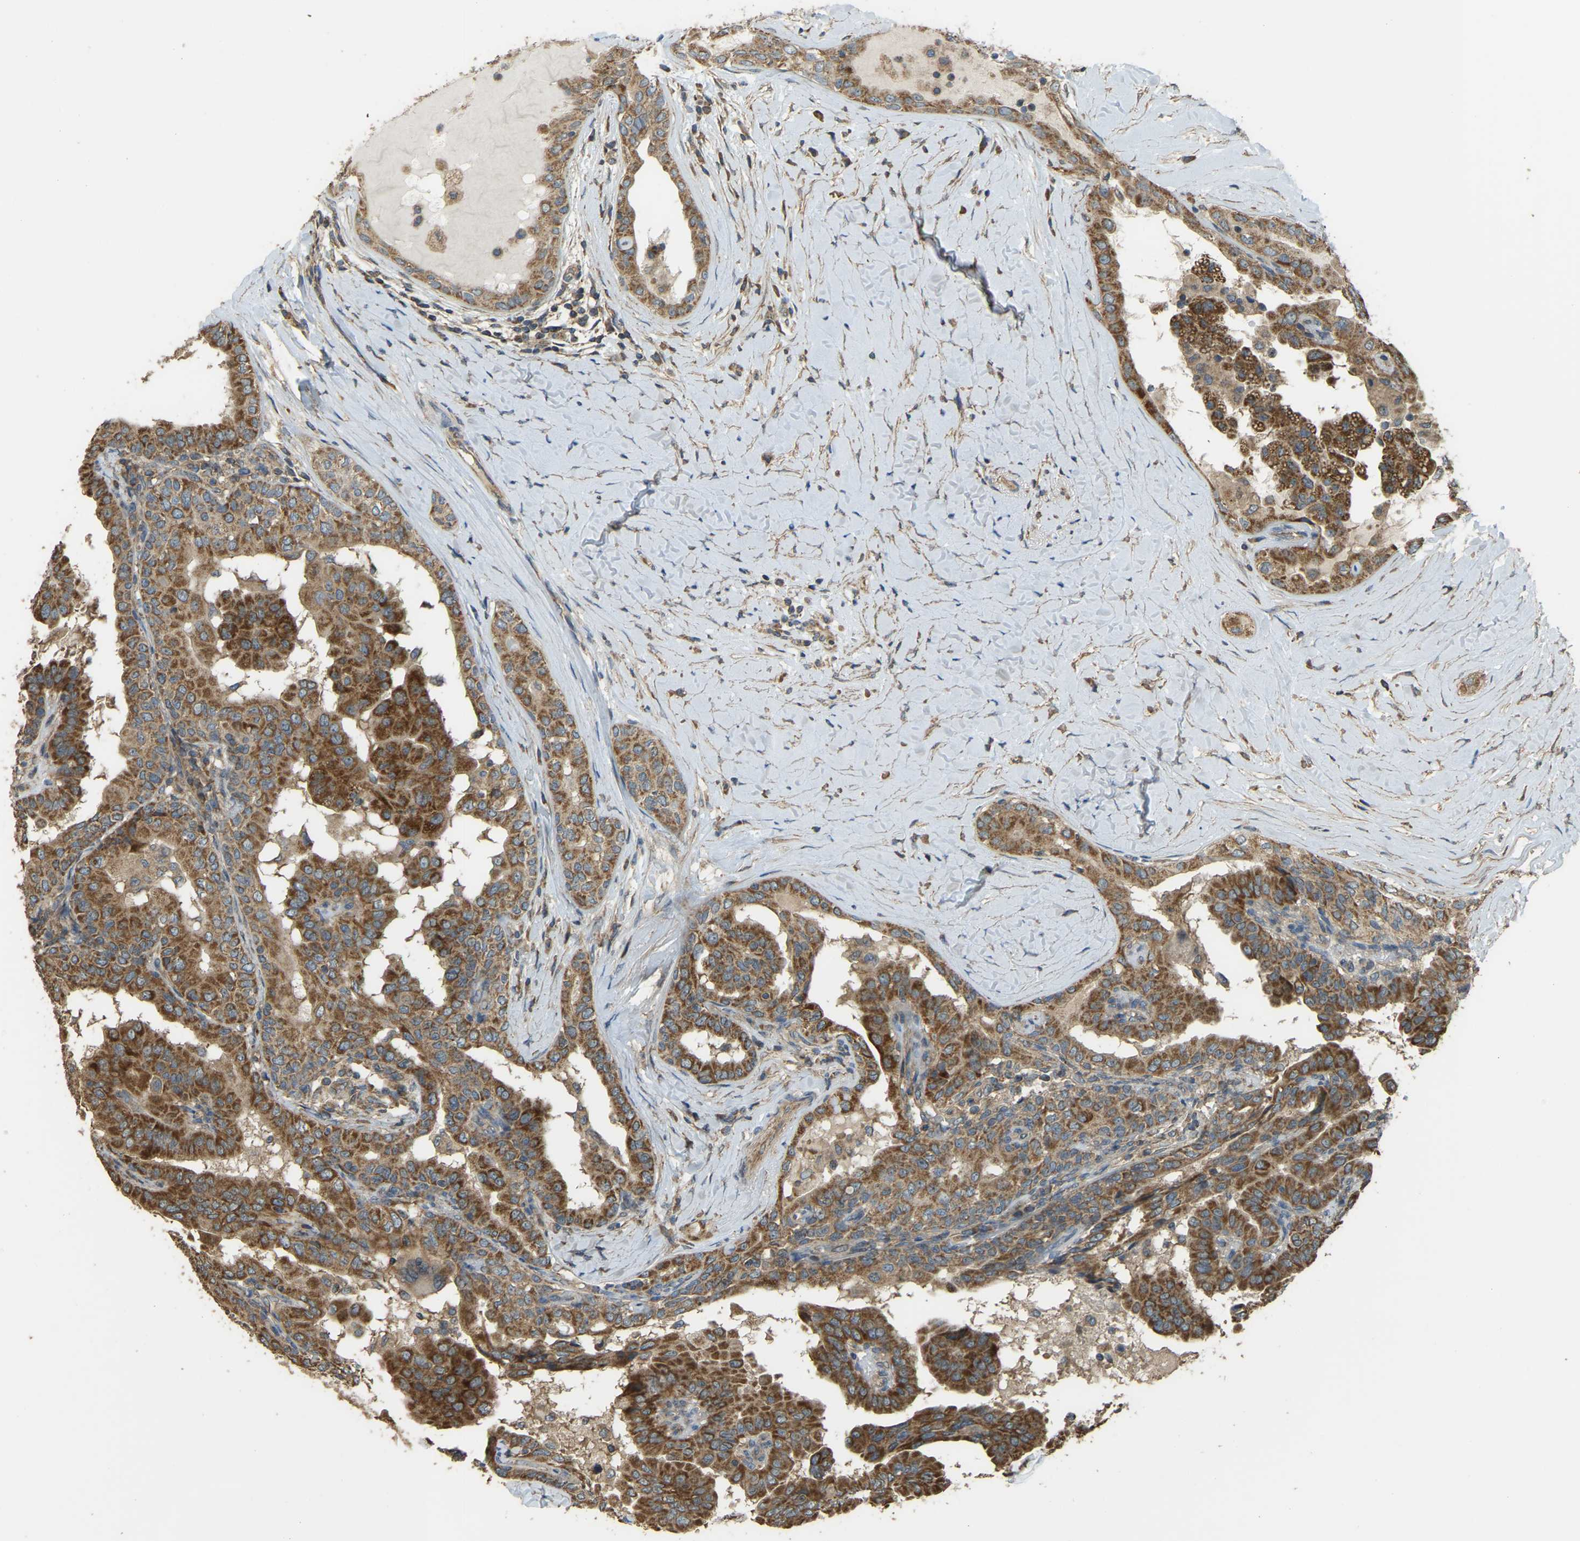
{"staining": {"intensity": "moderate", "quantity": ">75%", "location": "cytoplasmic/membranous"}, "tissue": "thyroid cancer", "cell_type": "Tumor cells", "image_type": "cancer", "snomed": [{"axis": "morphology", "description": "Papillary adenocarcinoma, NOS"}, {"axis": "topography", "description": "Thyroid gland"}], "caption": "Papillary adenocarcinoma (thyroid) stained for a protein shows moderate cytoplasmic/membranous positivity in tumor cells. The staining was performed using DAB, with brown indicating positive protein expression. Nuclei are stained blue with hematoxylin.", "gene": "GNG2", "patient": {"sex": "male", "age": 33}}